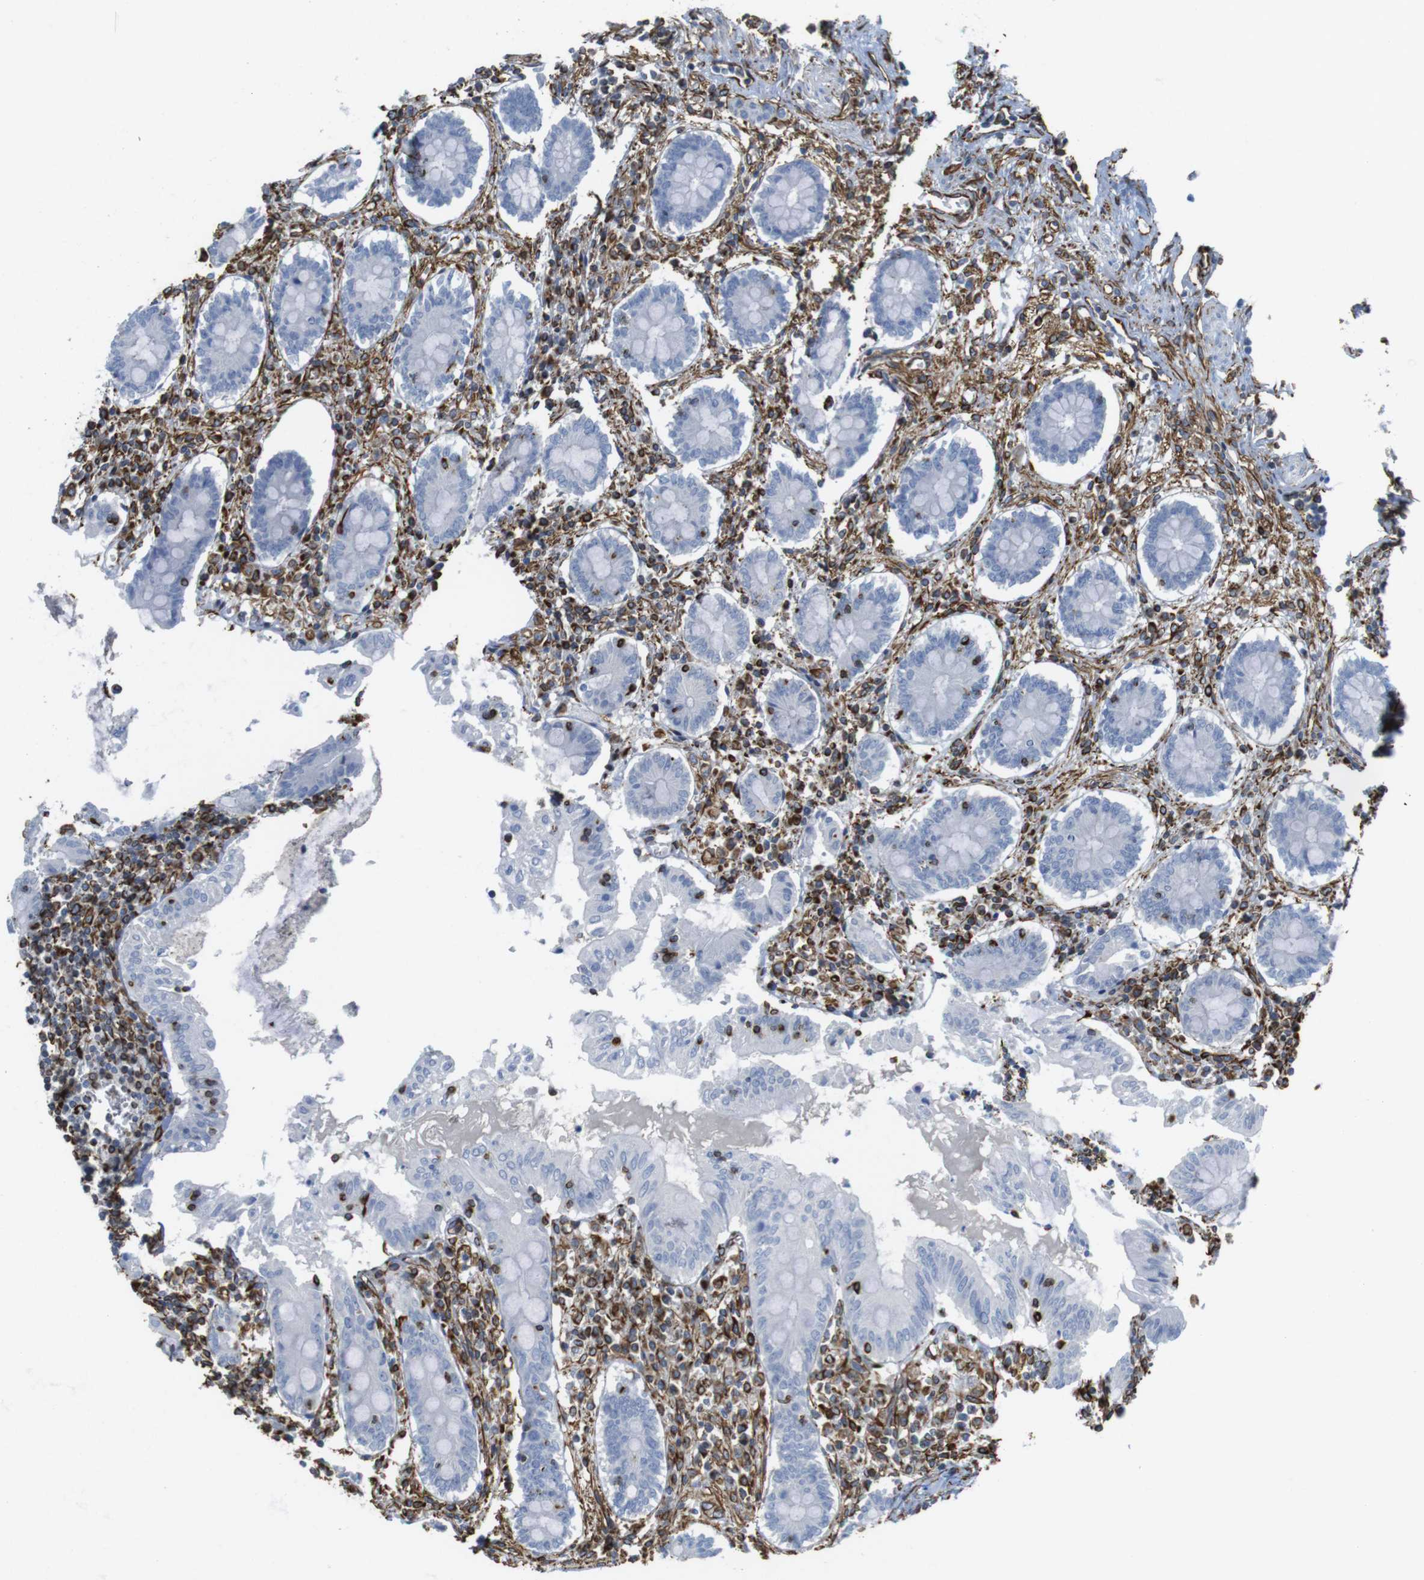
{"staining": {"intensity": "negative", "quantity": "none", "location": "none"}, "tissue": "appendix", "cell_type": "Glandular cells", "image_type": "normal", "snomed": [{"axis": "morphology", "description": "Normal tissue, NOS"}, {"axis": "topography", "description": "Appendix"}], "caption": "The immunohistochemistry image has no significant staining in glandular cells of appendix. (DAB (3,3'-diaminobenzidine) IHC with hematoxylin counter stain).", "gene": "RALGPS1", "patient": {"sex": "female", "age": 50}}